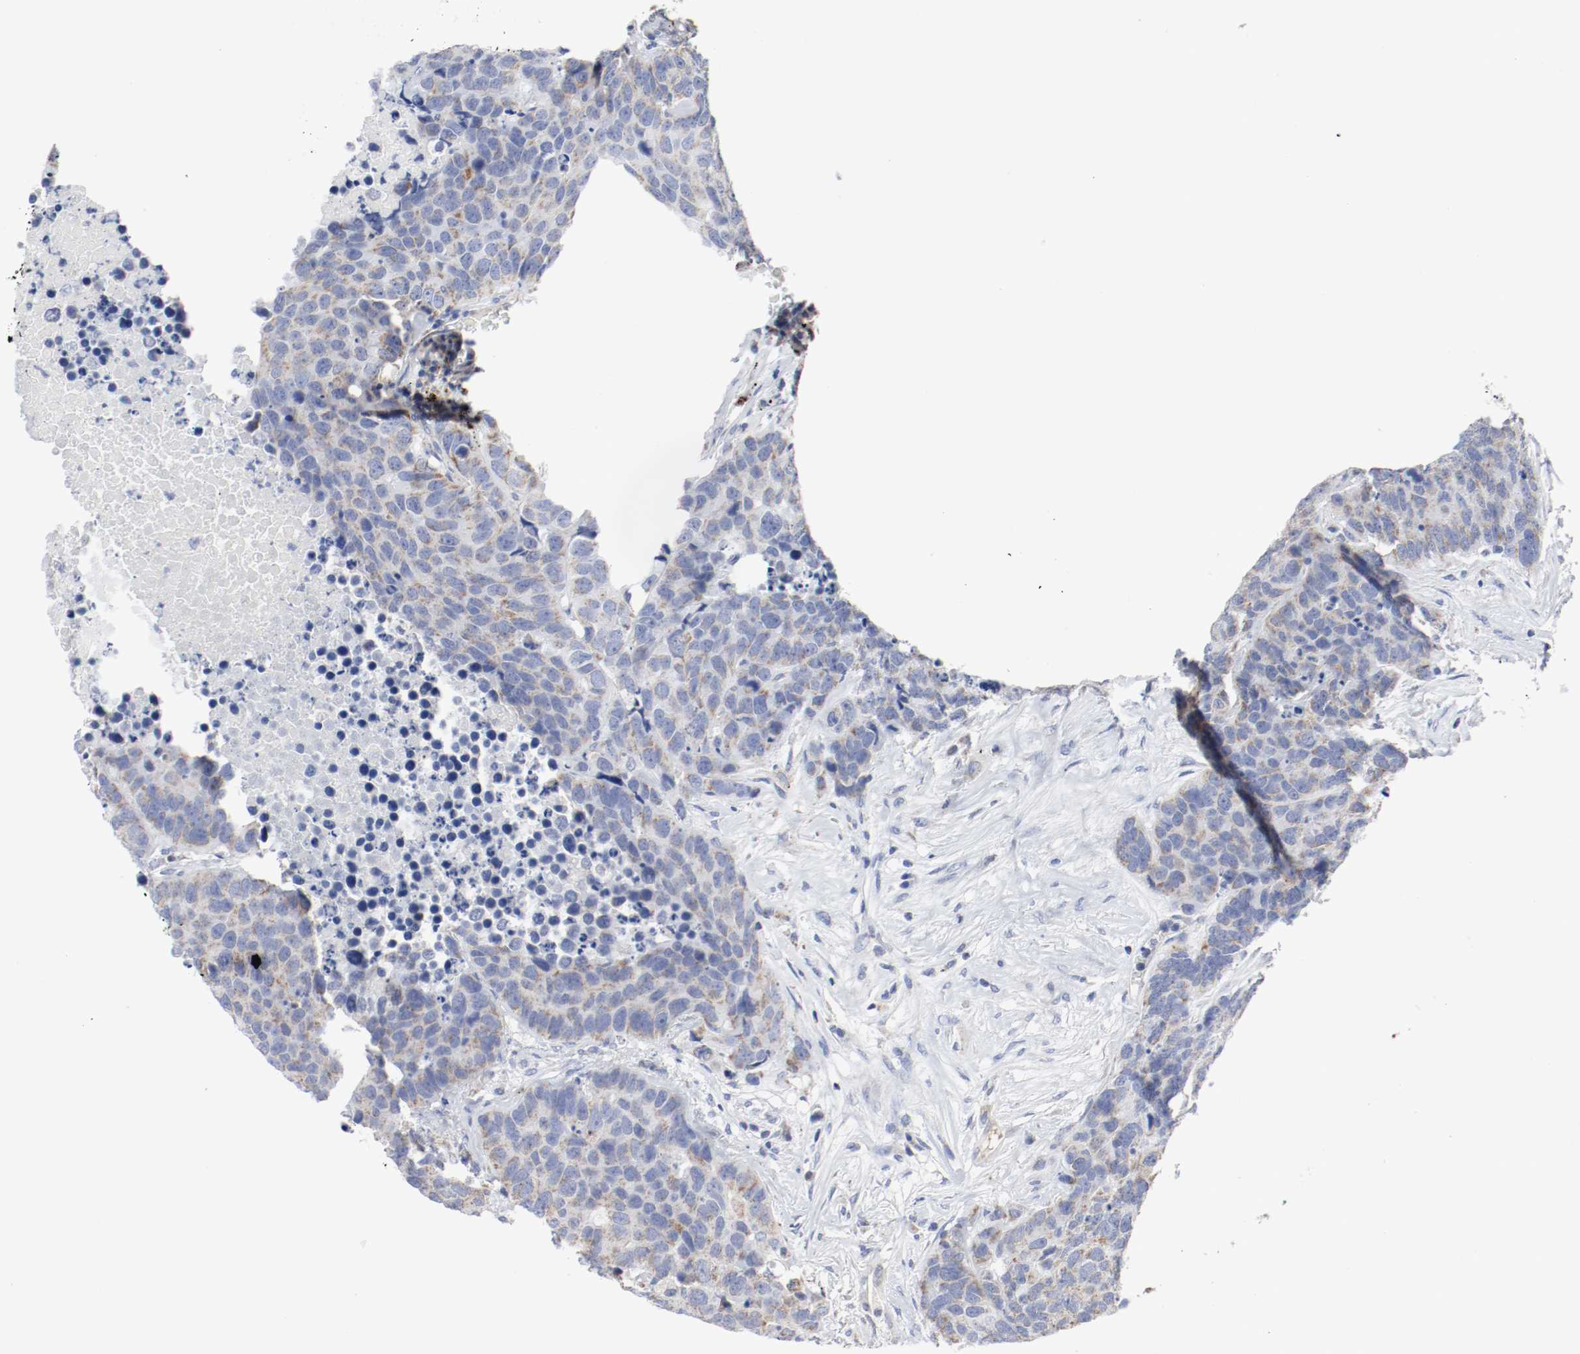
{"staining": {"intensity": "weak", "quantity": "25%-75%", "location": "cytoplasmic/membranous"}, "tissue": "carcinoid", "cell_type": "Tumor cells", "image_type": "cancer", "snomed": [{"axis": "morphology", "description": "Carcinoid, malignant, NOS"}, {"axis": "topography", "description": "Lung"}], "caption": "The micrograph shows immunohistochemical staining of carcinoid (malignant). There is weak cytoplasmic/membranous staining is present in about 25%-75% of tumor cells. (DAB (3,3'-diaminobenzidine) = brown stain, brightfield microscopy at high magnification).", "gene": "AFG3L2", "patient": {"sex": "male", "age": 60}}